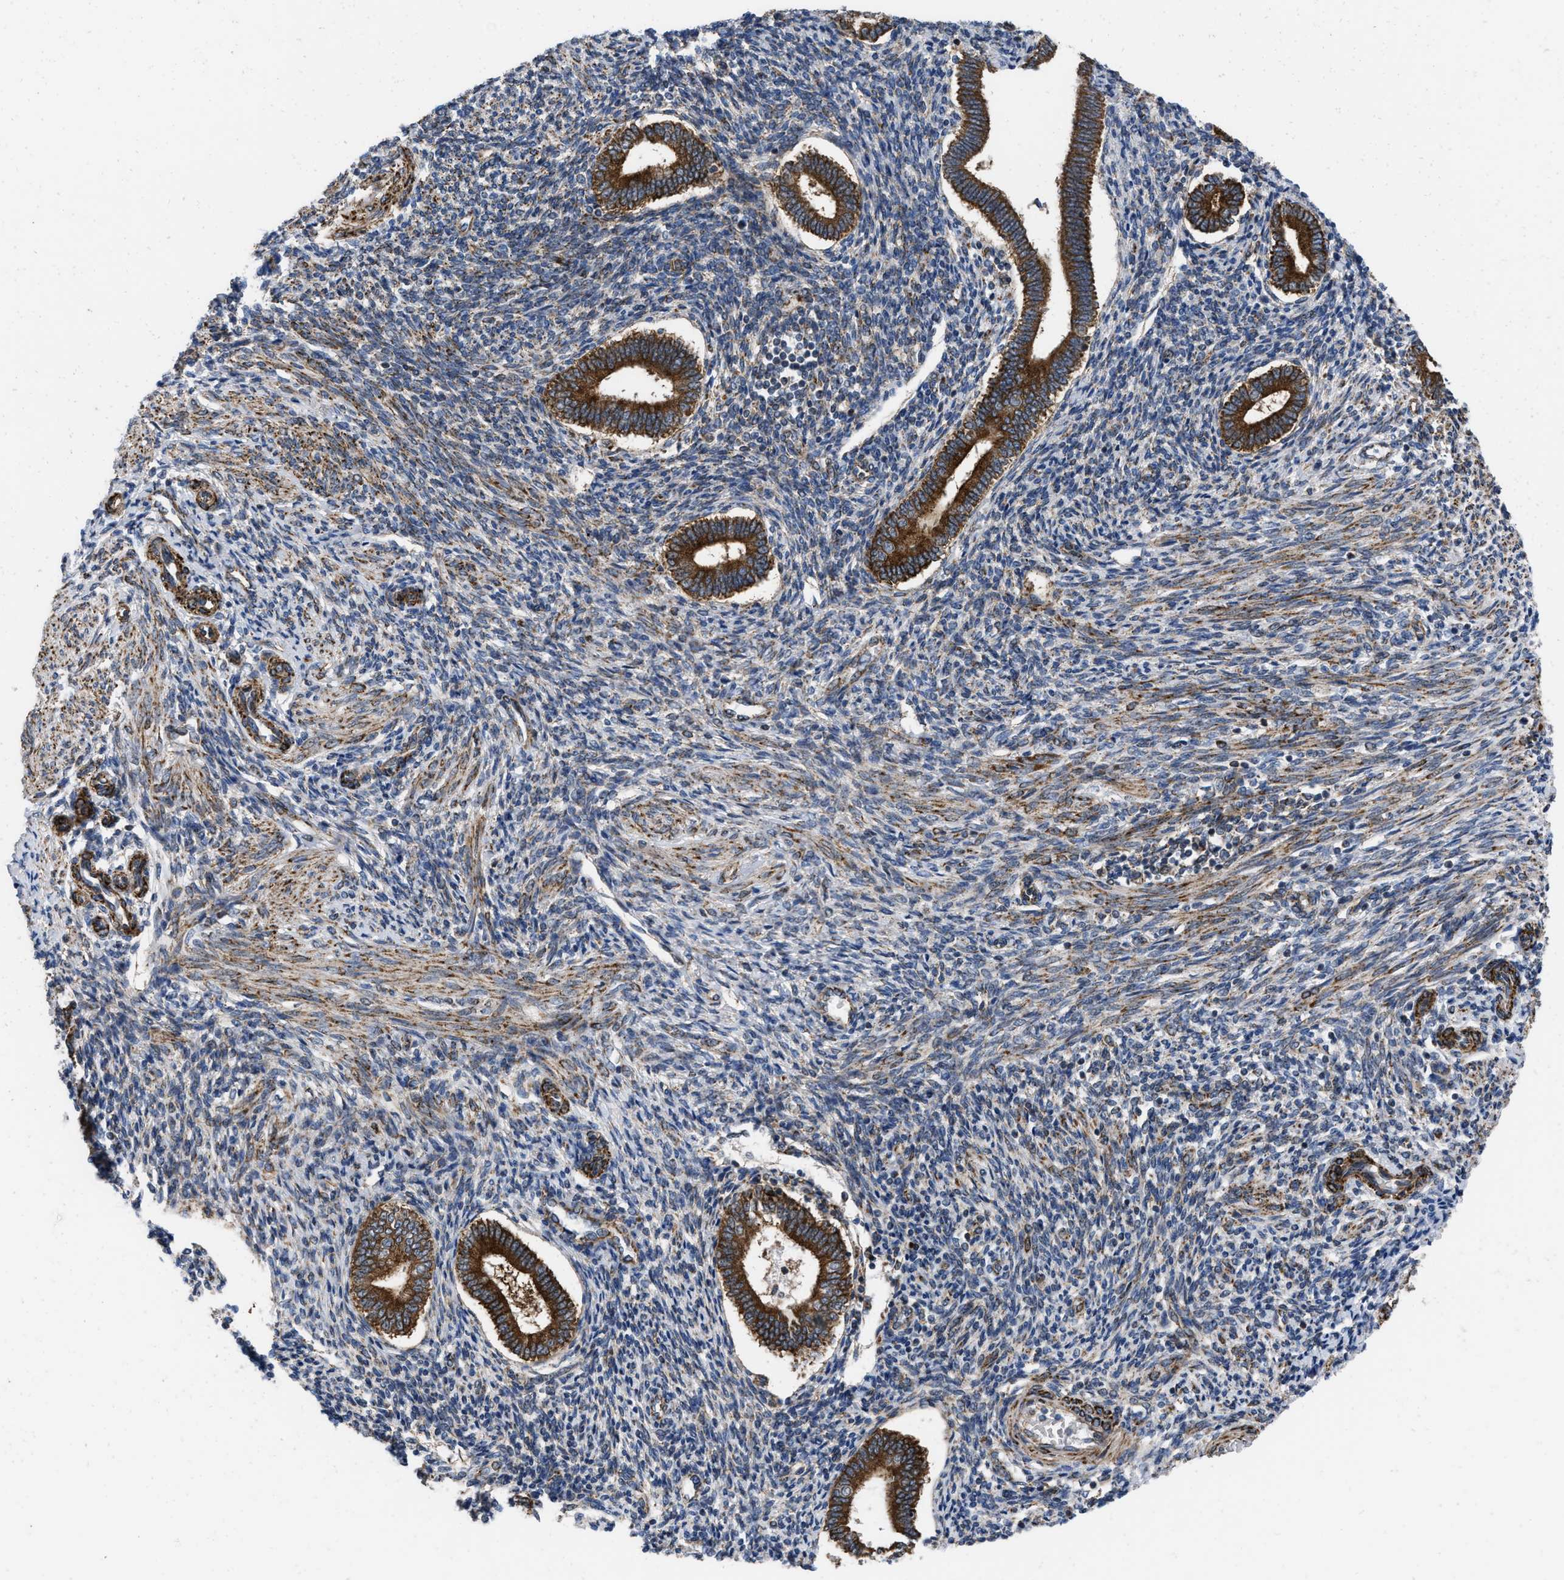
{"staining": {"intensity": "weak", "quantity": ">75%", "location": "cytoplasmic/membranous"}, "tissue": "endometrium", "cell_type": "Cells in endometrial stroma", "image_type": "normal", "snomed": [{"axis": "morphology", "description": "Normal tissue, NOS"}, {"axis": "topography", "description": "Endometrium"}], "caption": "Immunohistochemical staining of unremarkable endometrium reveals weak cytoplasmic/membranous protein positivity in approximately >75% of cells in endometrial stroma.", "gene": "AKAP1", "patient": {"sex": "female", "age": 42}}